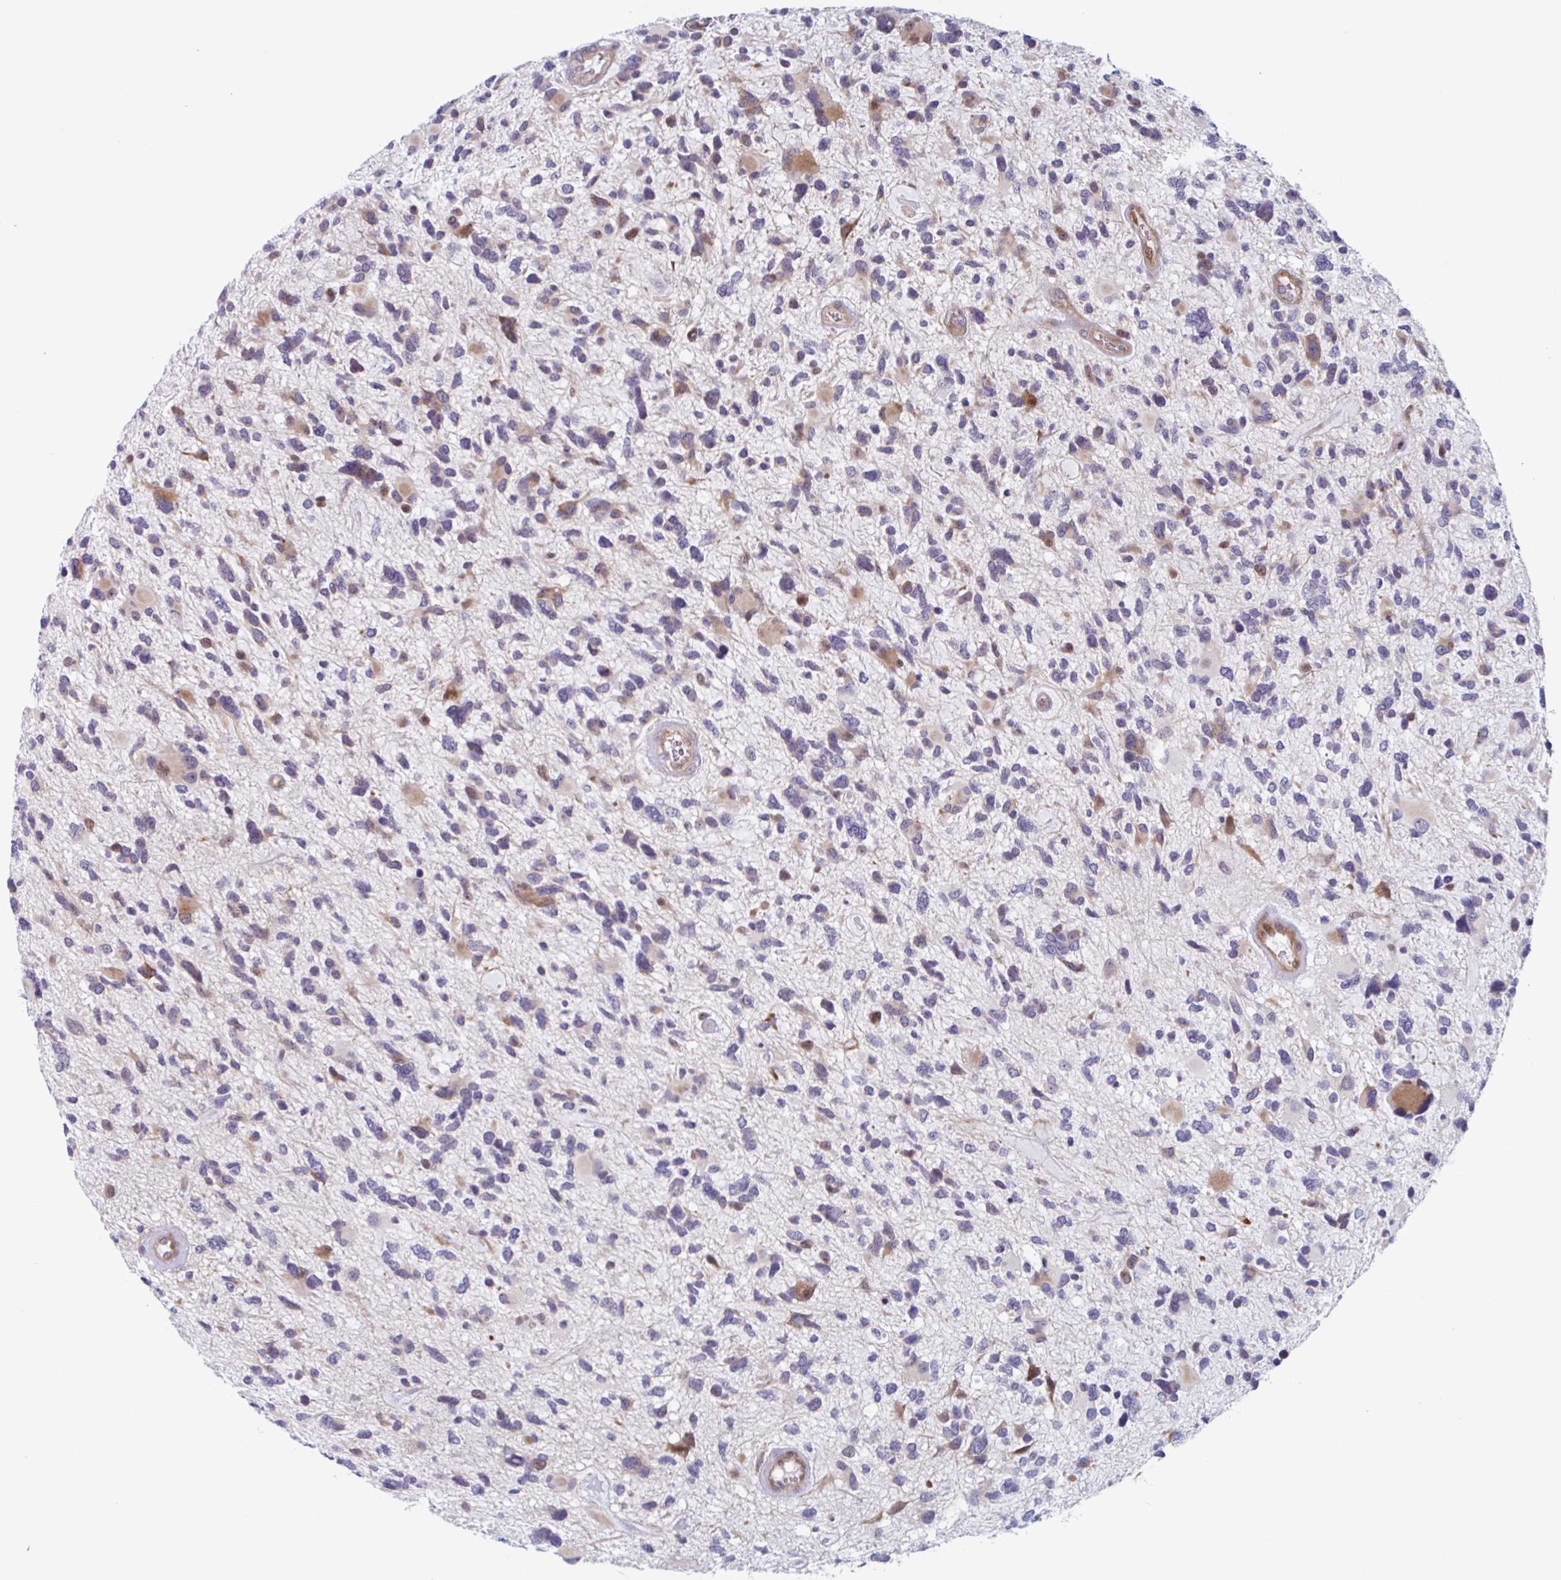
{"staining": {"intensity": "weak", "quantity": "<25%", "location": "cytoplasmic/membranous"}, "tissue": "glioma", "cell_type": "Tumor cells", "image_type": "cancer", "snomed": [{"axis": "morphology", "description": "Glioma, malignant, High grade"}, {"axis": "topography", "description": "Brain"}], "caption": "High power microscopy photomicrograph of an IHC histopathology image of glioma, revealing no significant staining in tumor cells.", "gene": "DUXA", "patient": {"sex": "female", "age": 11}}